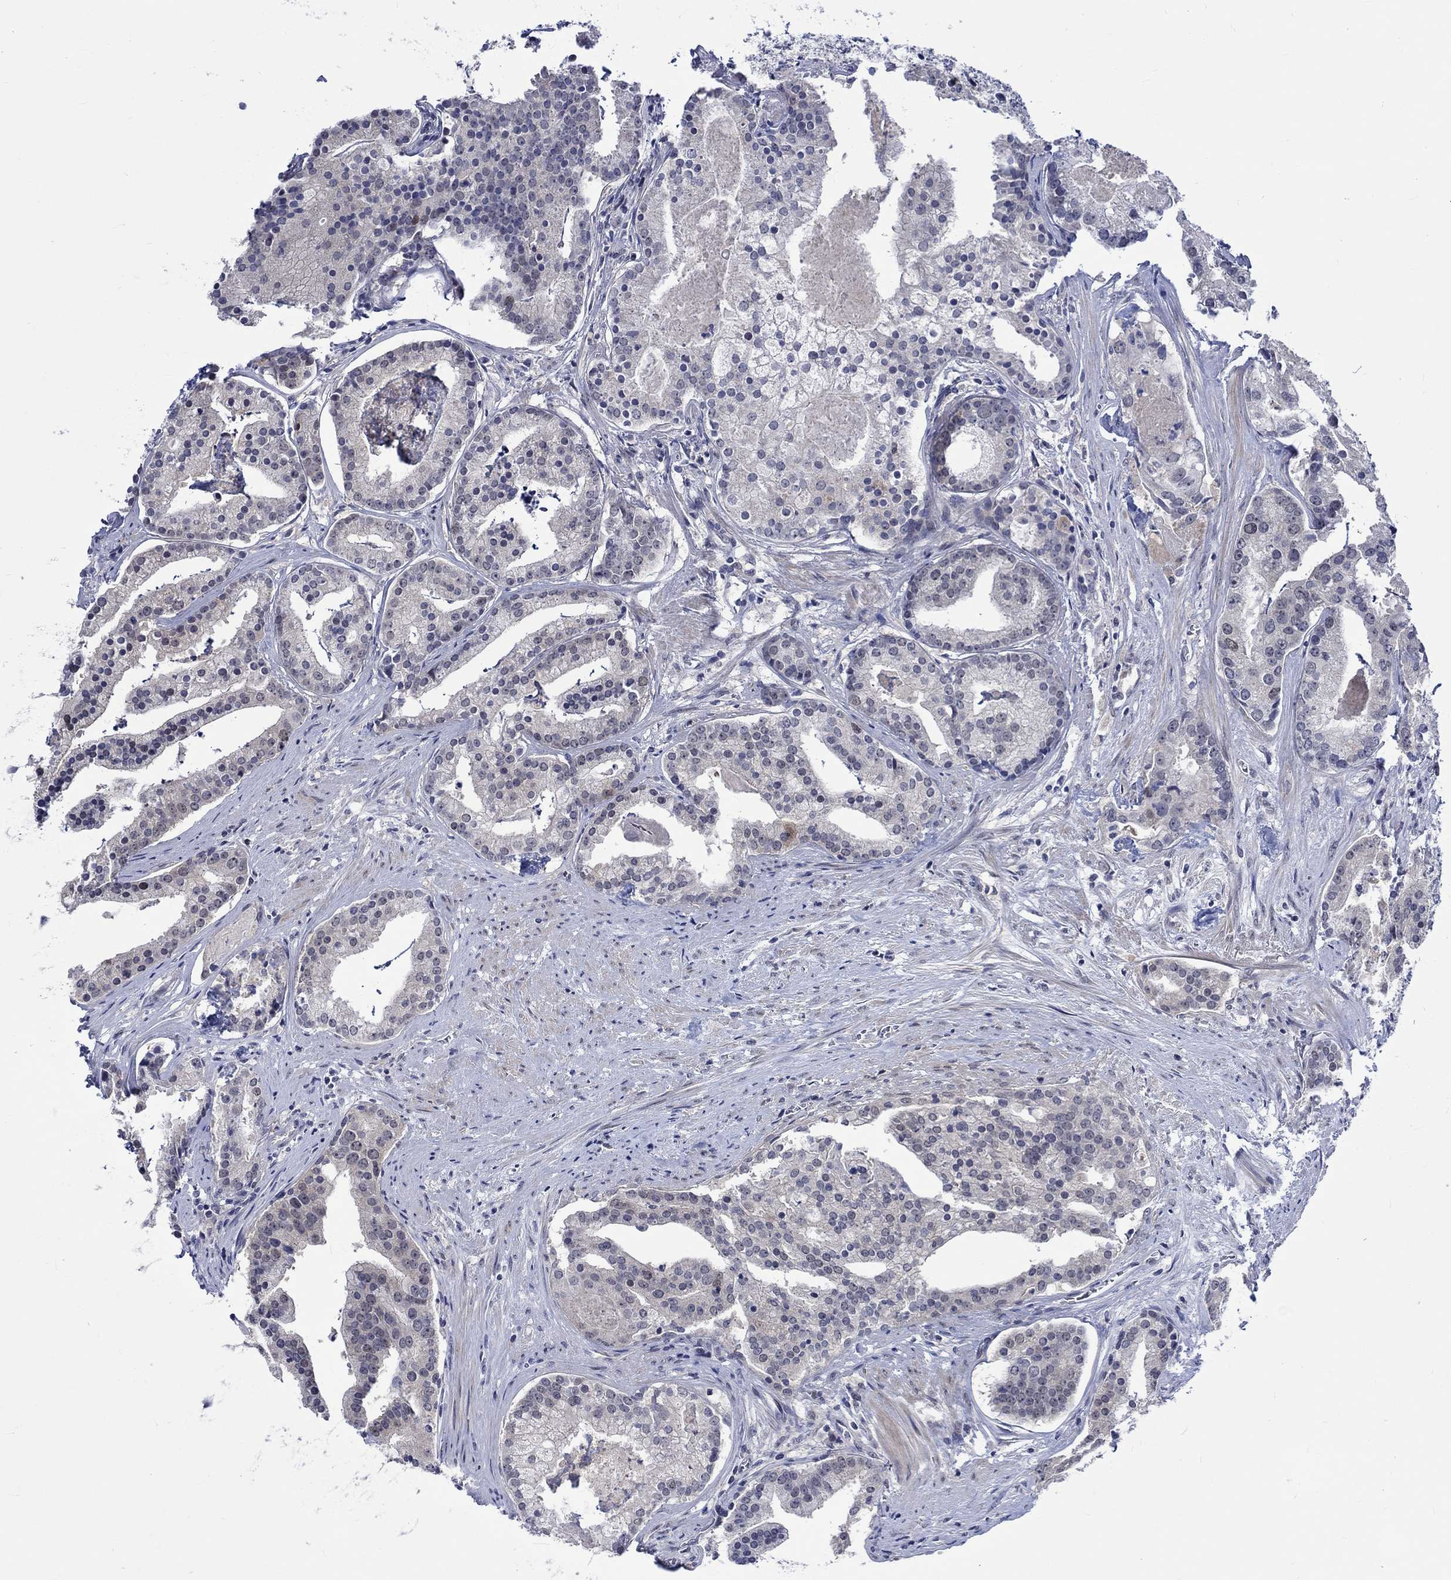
{"staining": {"intensity": "negative", "quantity": "none", "location": "none"}, "tissue": "prostate cancer", "cell_type": "Tumor cells", "image_type": "cancer", "snomed": [{"axis": "morphology", "description": "Adenocarcinoma, NOS"}, {"axis": "topography", "description": "Prostate and seminal vesicle, NOS"}, {"axis": "topography", "description": "Prostate"}], "caption": "Human prostate cancer stained for a protein using immunohistochemistry demonstrates no expression in tumor cells.", "gene": "E2F8", "patient": {"sex": "male", "age": 44}}